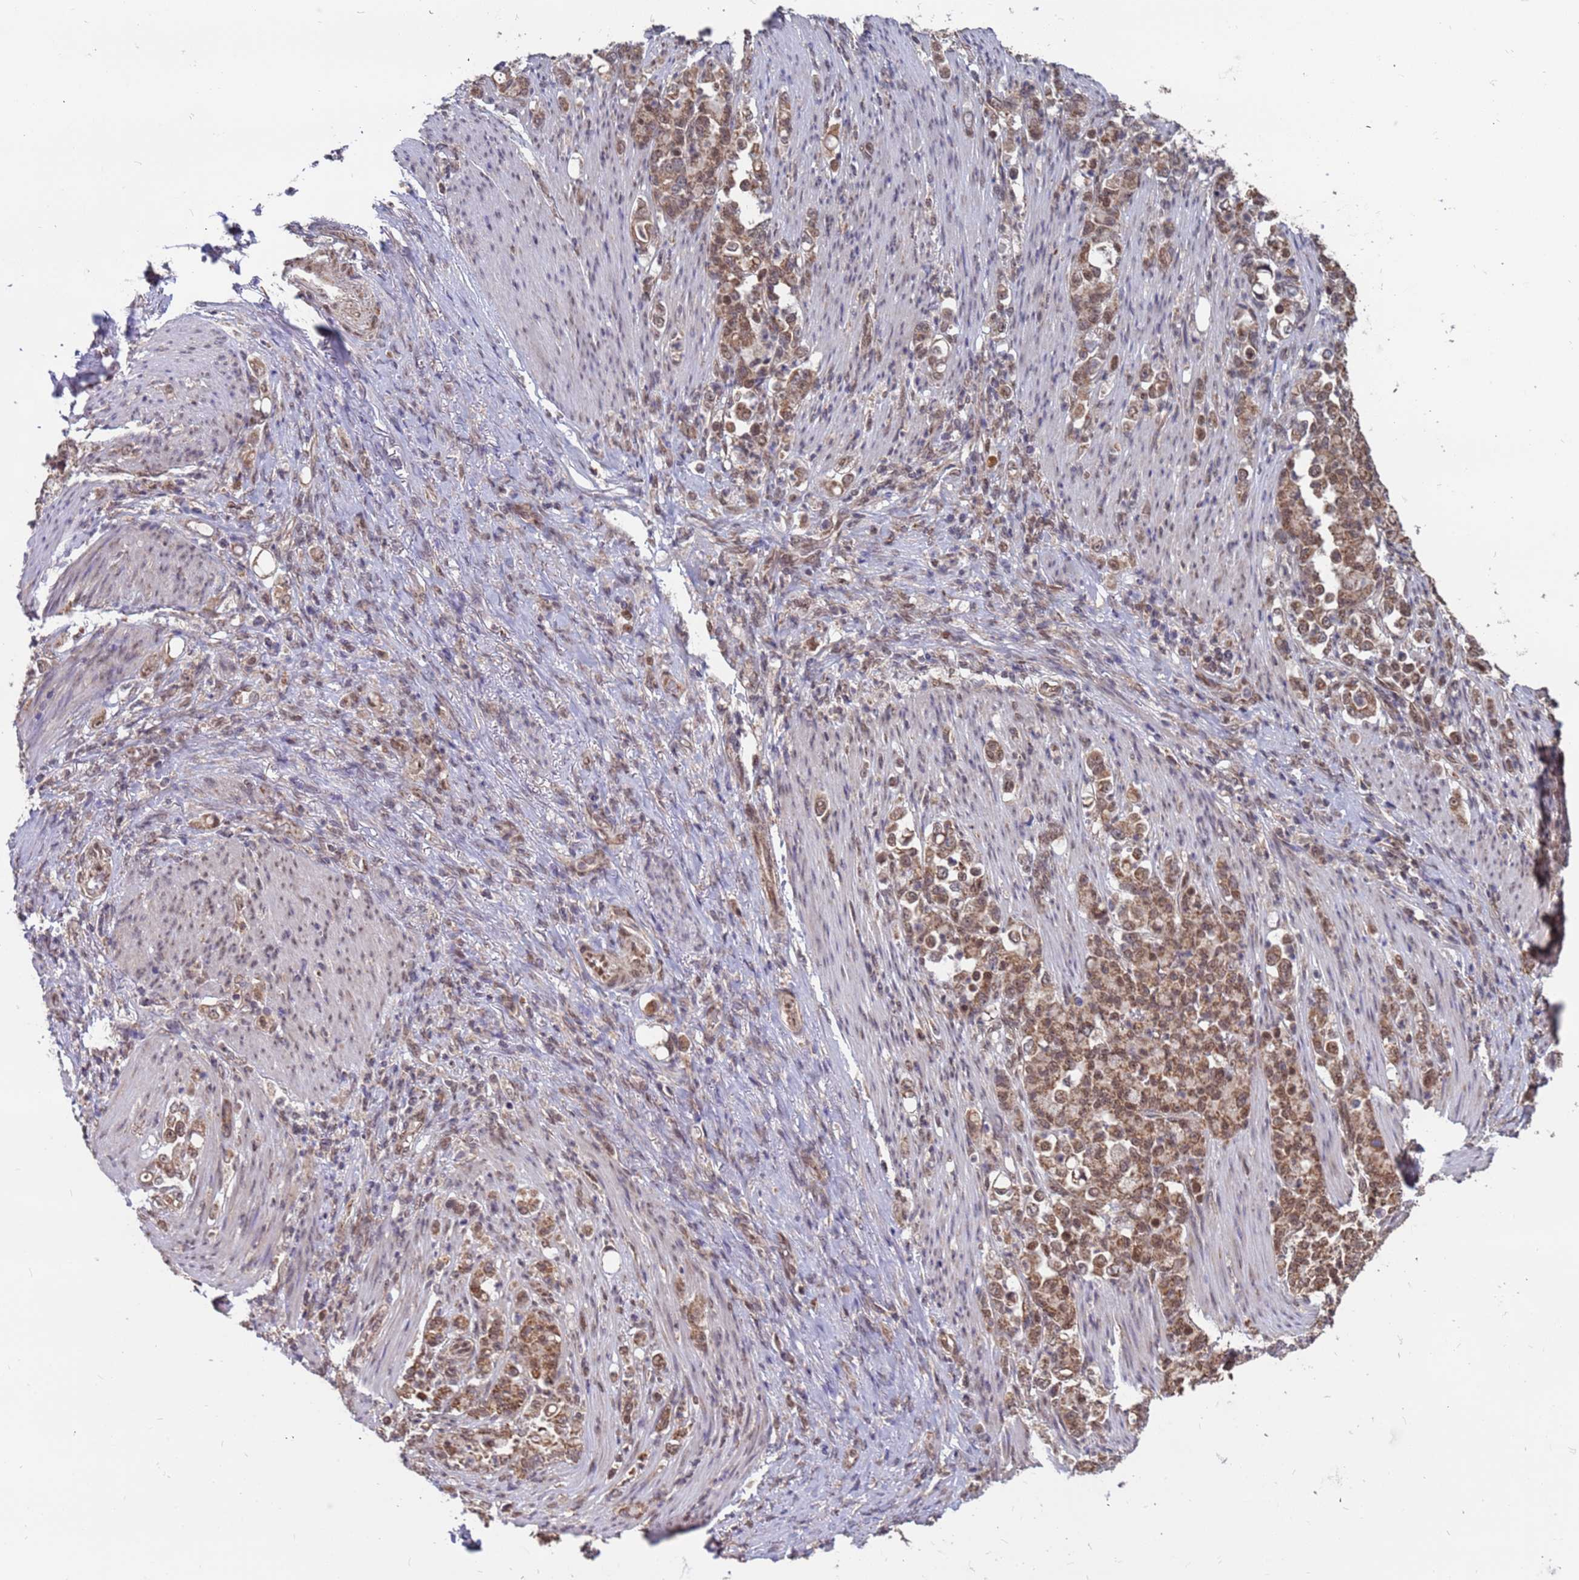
{"staining": {"intensity": "moderate", "quantity": ">75%", "location": "cytoplasmic/membranous,nuclear"}, "tissue": "stomach cancer", "cell_type": "Tumor cells", "image_type": "cancer", "snomed": [{"axis": "morphology", "description": "Normal tissue, NOS"}, {"axis": "morphology", "description": "Adenocarcinoma, NOS"}, {"axis": "topography", "description": "Stomach"}], "caption": "DAB immunohistochemical staining of human stomach cancer displays moderate cytoplasmic/membranous and nuclear protein expression in approximately >75% of tumor cells.", "gene": "DENND2B", "patient": {"sex": "female", "age": 79}}